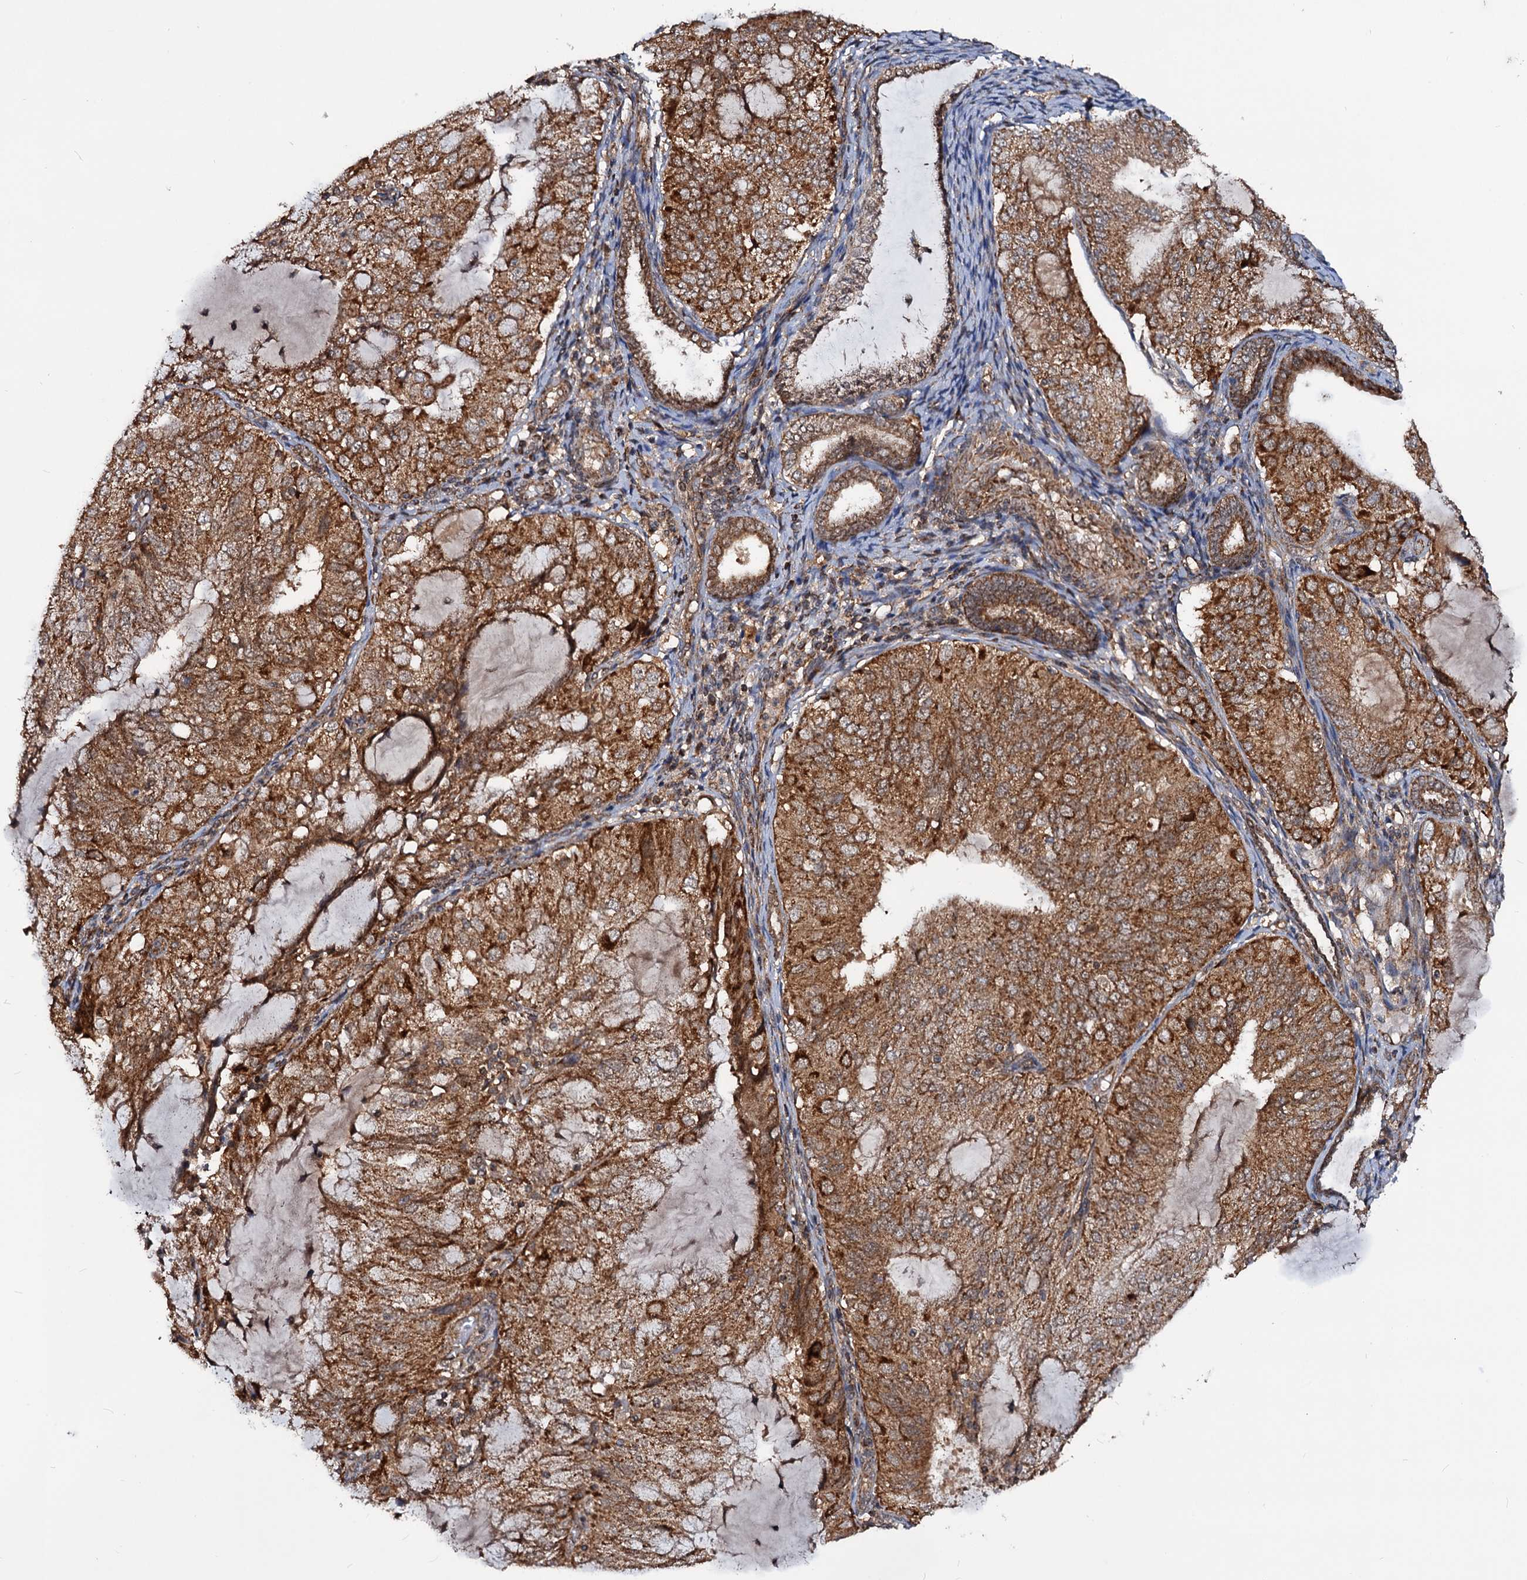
{"staining": {"intensity": "strong", "quantity": ">75%", "location": "cytoplasmic/membranous"}, "tissue": "endometrial cancer", "cell_type": "Tumor cells", "image_type": "cancer", "snomed": [{"axis": "morphology", "description": "Adenocarcinoma, NOS"}, {"axis": "topography", "description": "Endometrium"}], "caption": "A brown stain shows strong cytoplasmic/membranous expression of a protein in human endometrial cancer tumor cells.", "gene": "CEP76", "patient": {"sex": "female", "age": 81}}